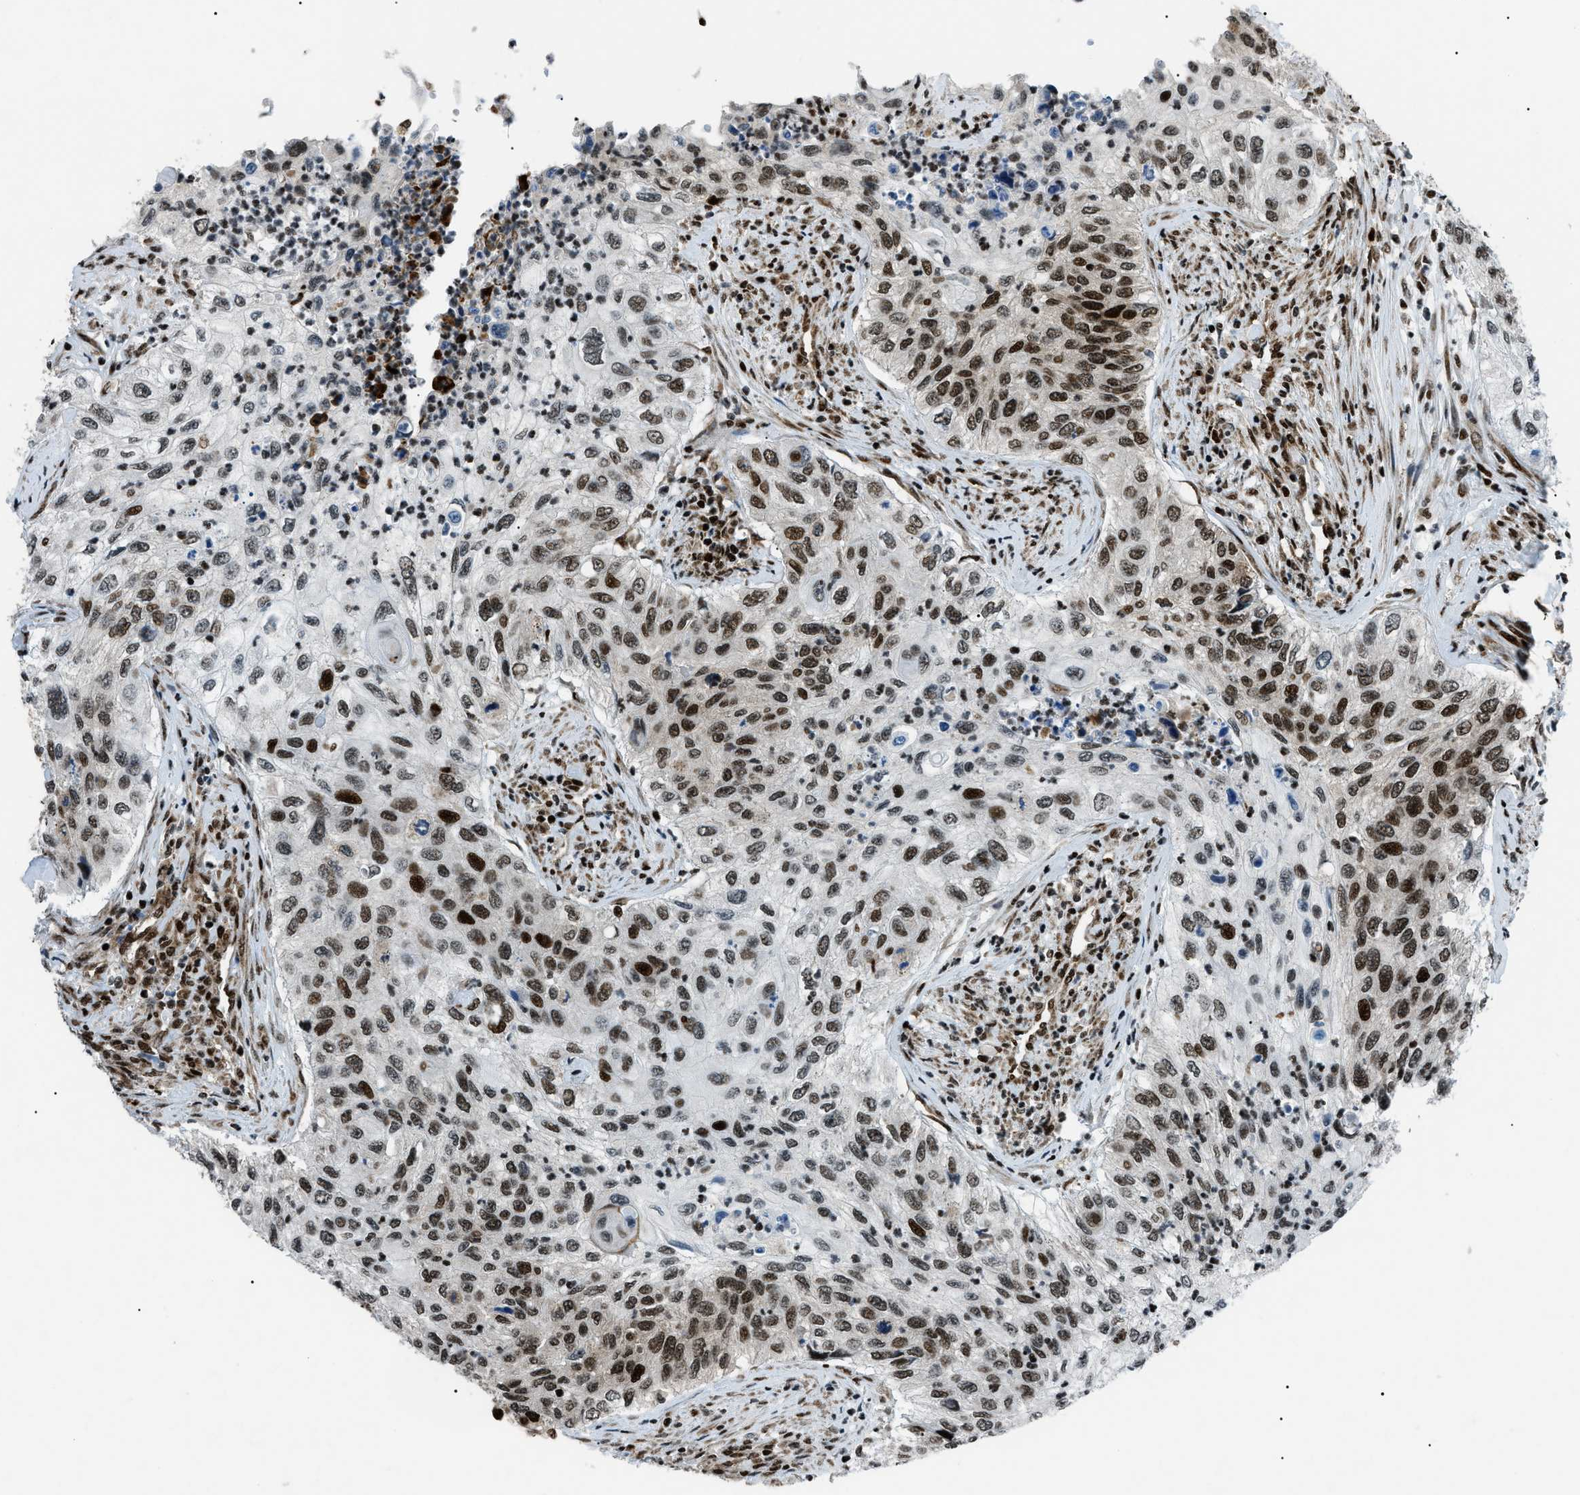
{"staining": {"intensity": "strong", "quantity": ">75%", "location": "nuclear"}, "tissue": "urothelial cancer", "cell_type": "Tumor cells", "image_type": "cancer", "snomed": [{"axis": "morphology", "description": "Urothelial carcinoma, High grade"}, {"axis": "topography", "description": "Urinary bladder"}], "caption": "IHC histopathology image of neoplastic tissue: human urothelial carcinoma (high-grade) stained using immunohistochemistry (IHC) reveals high levels of strong protein expression localized specifically in the nuclear of tumor cells, appearing as a nuclear brown color.", "gene": "HNRNPK", "patient": {"sex": "female", "age": 60}}